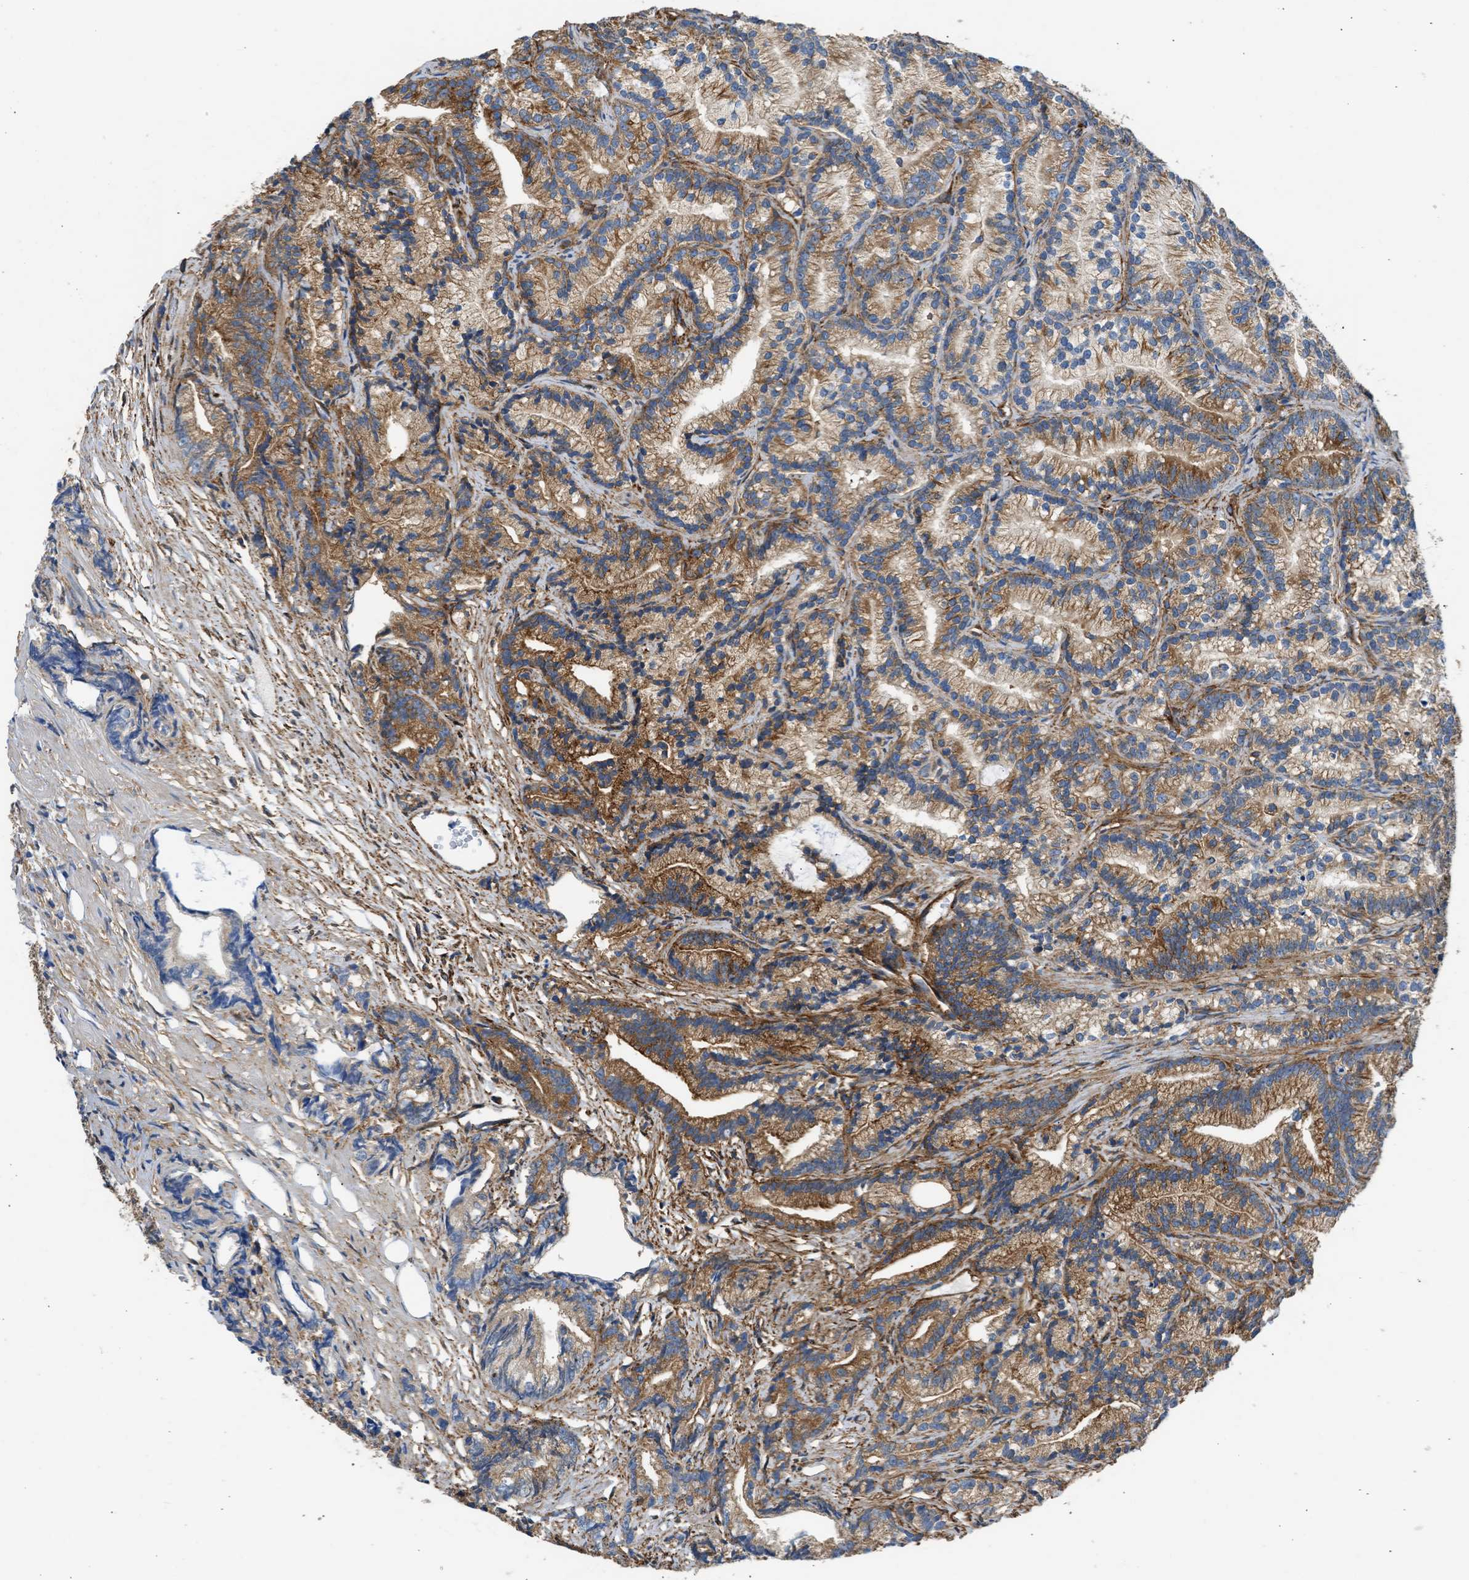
{"staining": {"intensity": "moderate", "quantity": ">75%", "location": "cytoplasmic/membranous"}, "tissue": "prostate cancer", "cell_type": "Tumor cells", "image_type": "cancer", "snomed": [{"axis": "morphology", "description": "Adenocarcinoma, Low grade"}, {"axis": "topography", "description": "Prostate"}], "caption": "DAB (3,3'-diaminobenzidine) immunohistochemical staining of human prostate cancer shows moderate cytoplasmic/membranous protein positivity in approximately >75% of tumor cells.", "gene": "SEPTIN2", "patient": {"sex": "male", "age": 89}}